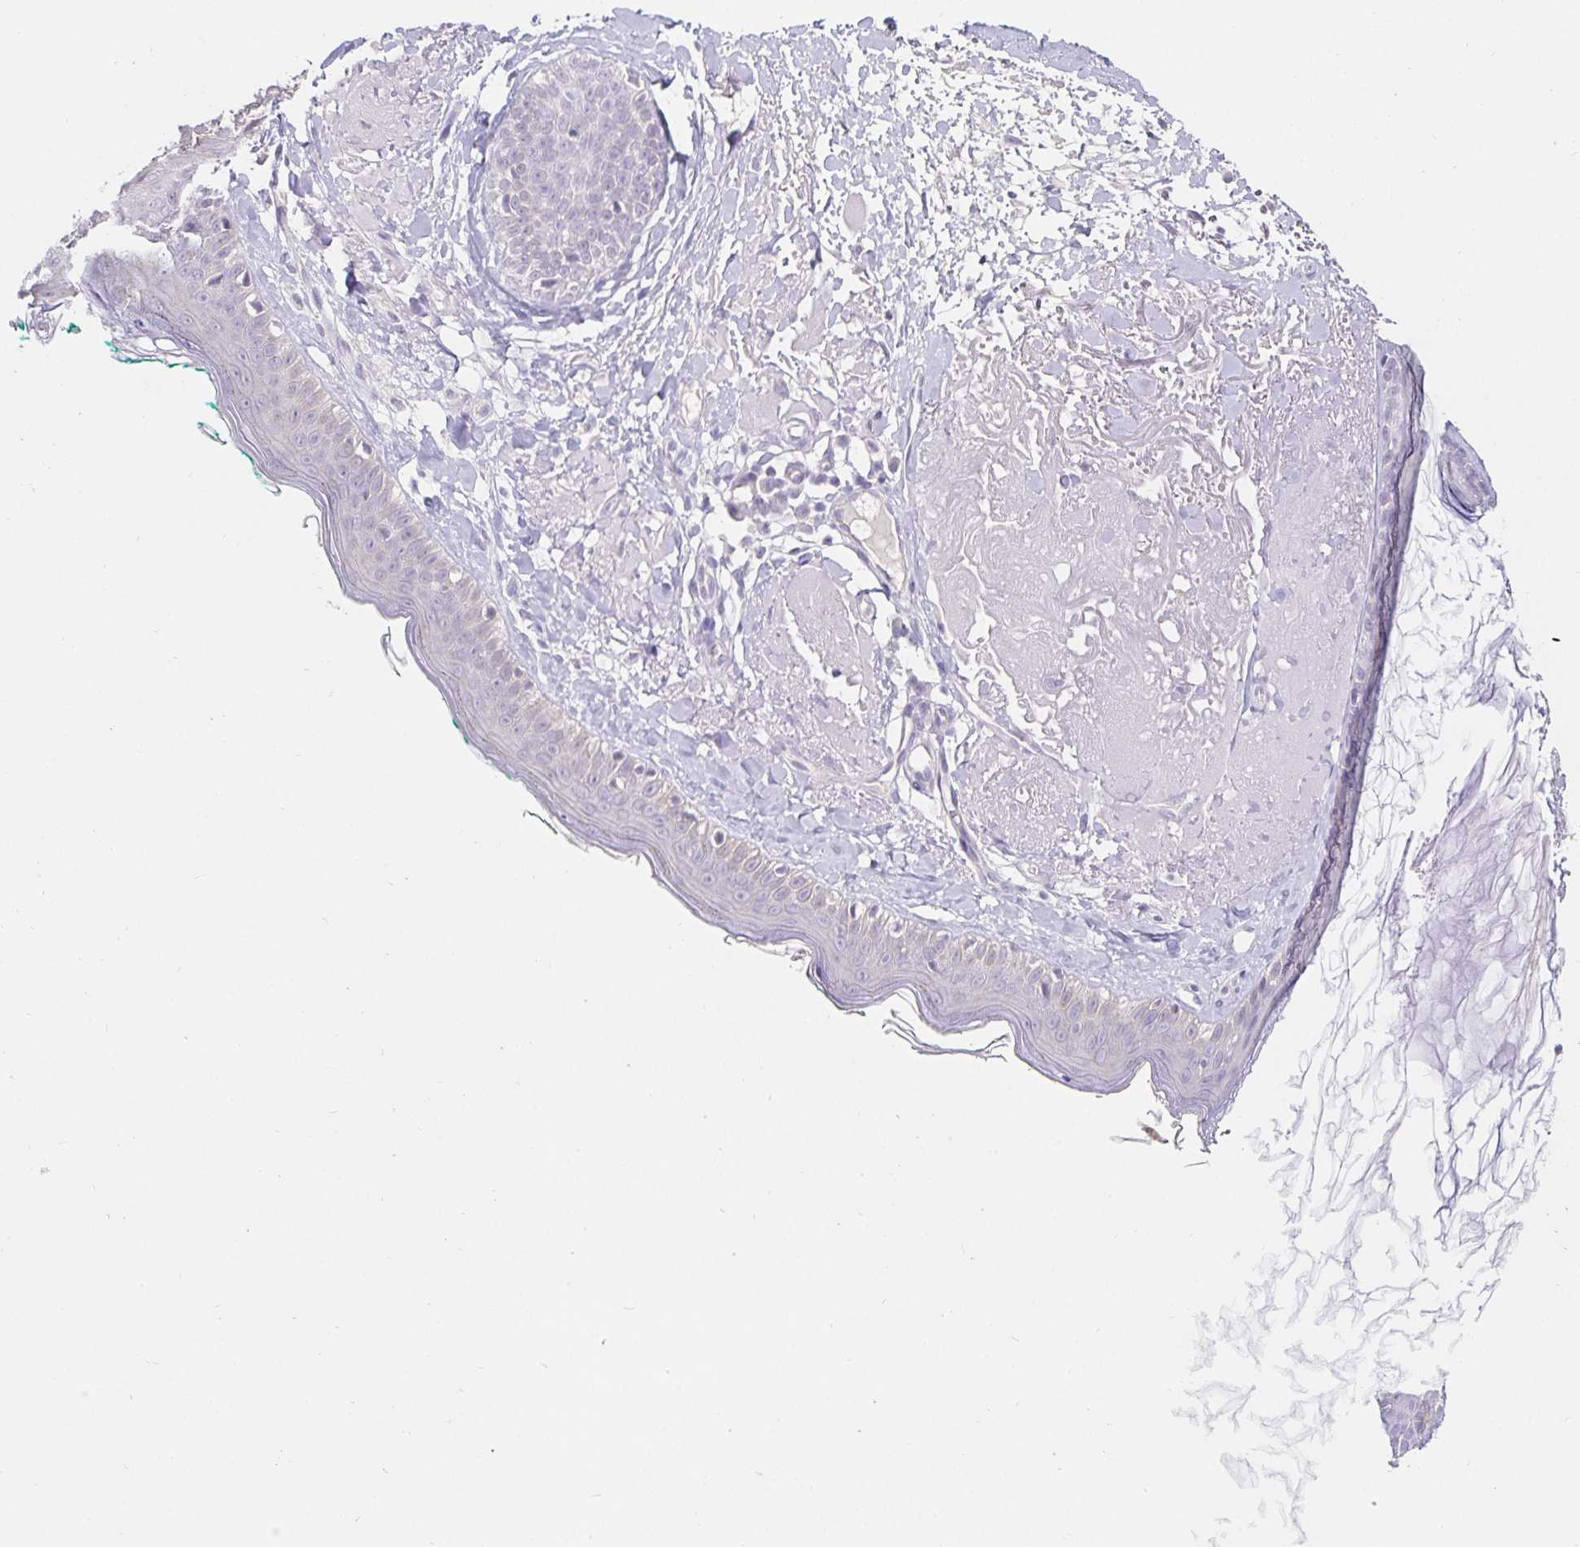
{"staining": {"intensity": "negative", "quantity": "none", "location": "none"}, "tissue": "skin", "cell_type": "Fibroblasts", "image_type": "normal", "snomed": [{"axis": "morphology", "description": "Normal tissue, NOS"}, {"axis": "topography", "description": "Skin"}], "caption": "Protein analysis of benign skin shows no significant staining in fibroblasts. (Stains: DAB (3,3'-diaminobenzidine) IHC with hematoxylin counter stain, Microscopy: brightfield microscopy at high magnification).", "gene": "PDX1", "patient": {"sex": "male", "age": 73}}